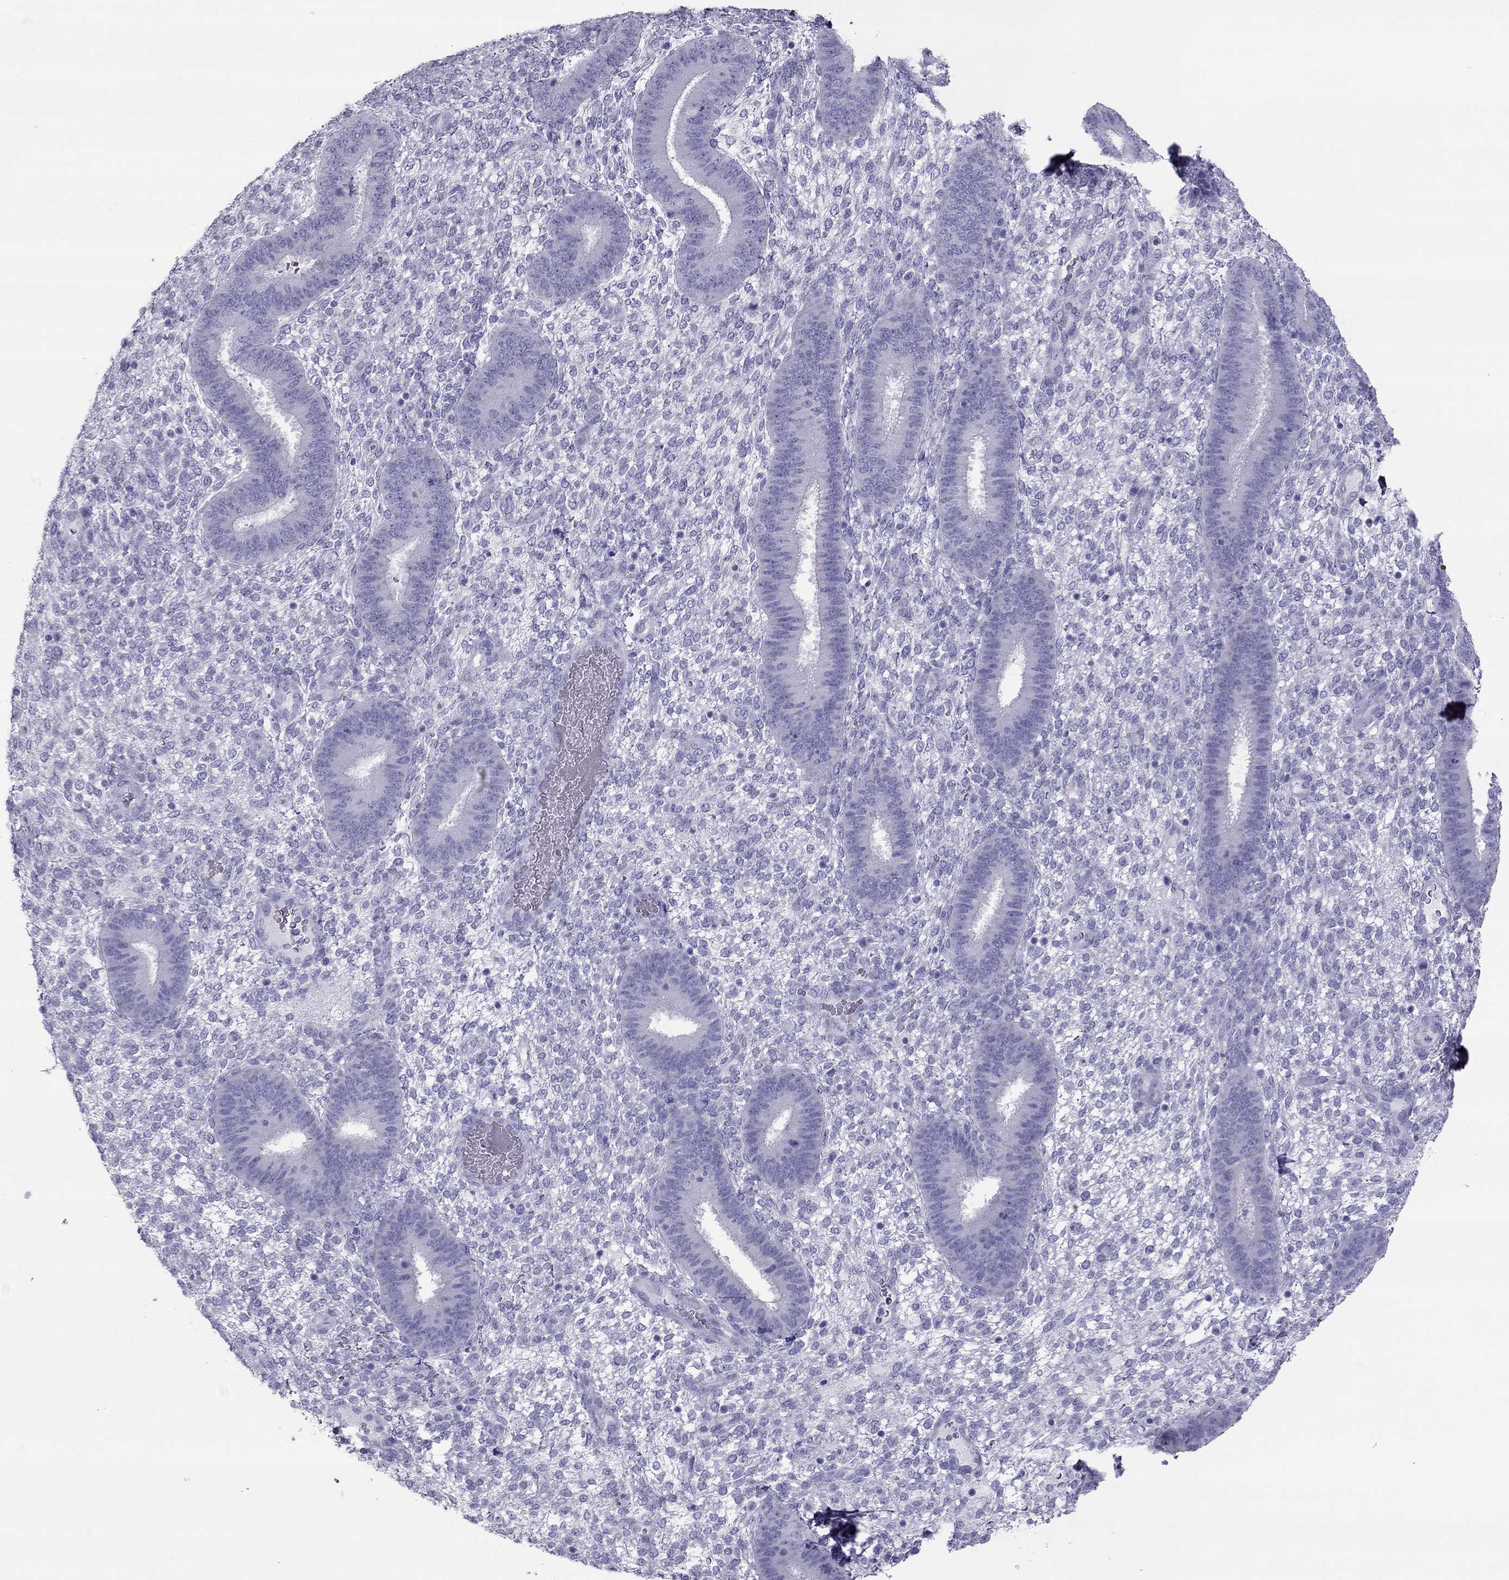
{"staining": {"intensity": "negative", "quantity": "none", "location": "none"}, "tissue": "endometrium", "cell_type": "Cells in endometrial stroma", "image_type": "normal", "snomed": [{"axis": "morphology", "description": "Normal tissue, NOS"}, {"axis": "topography", "description": "Endometrium"}], "caption": "Cells in endometrial stroma show no significant protein staining in normal endometrium.", "gene": "MAEL", "patient": {"sex": "female", "age": 39}}